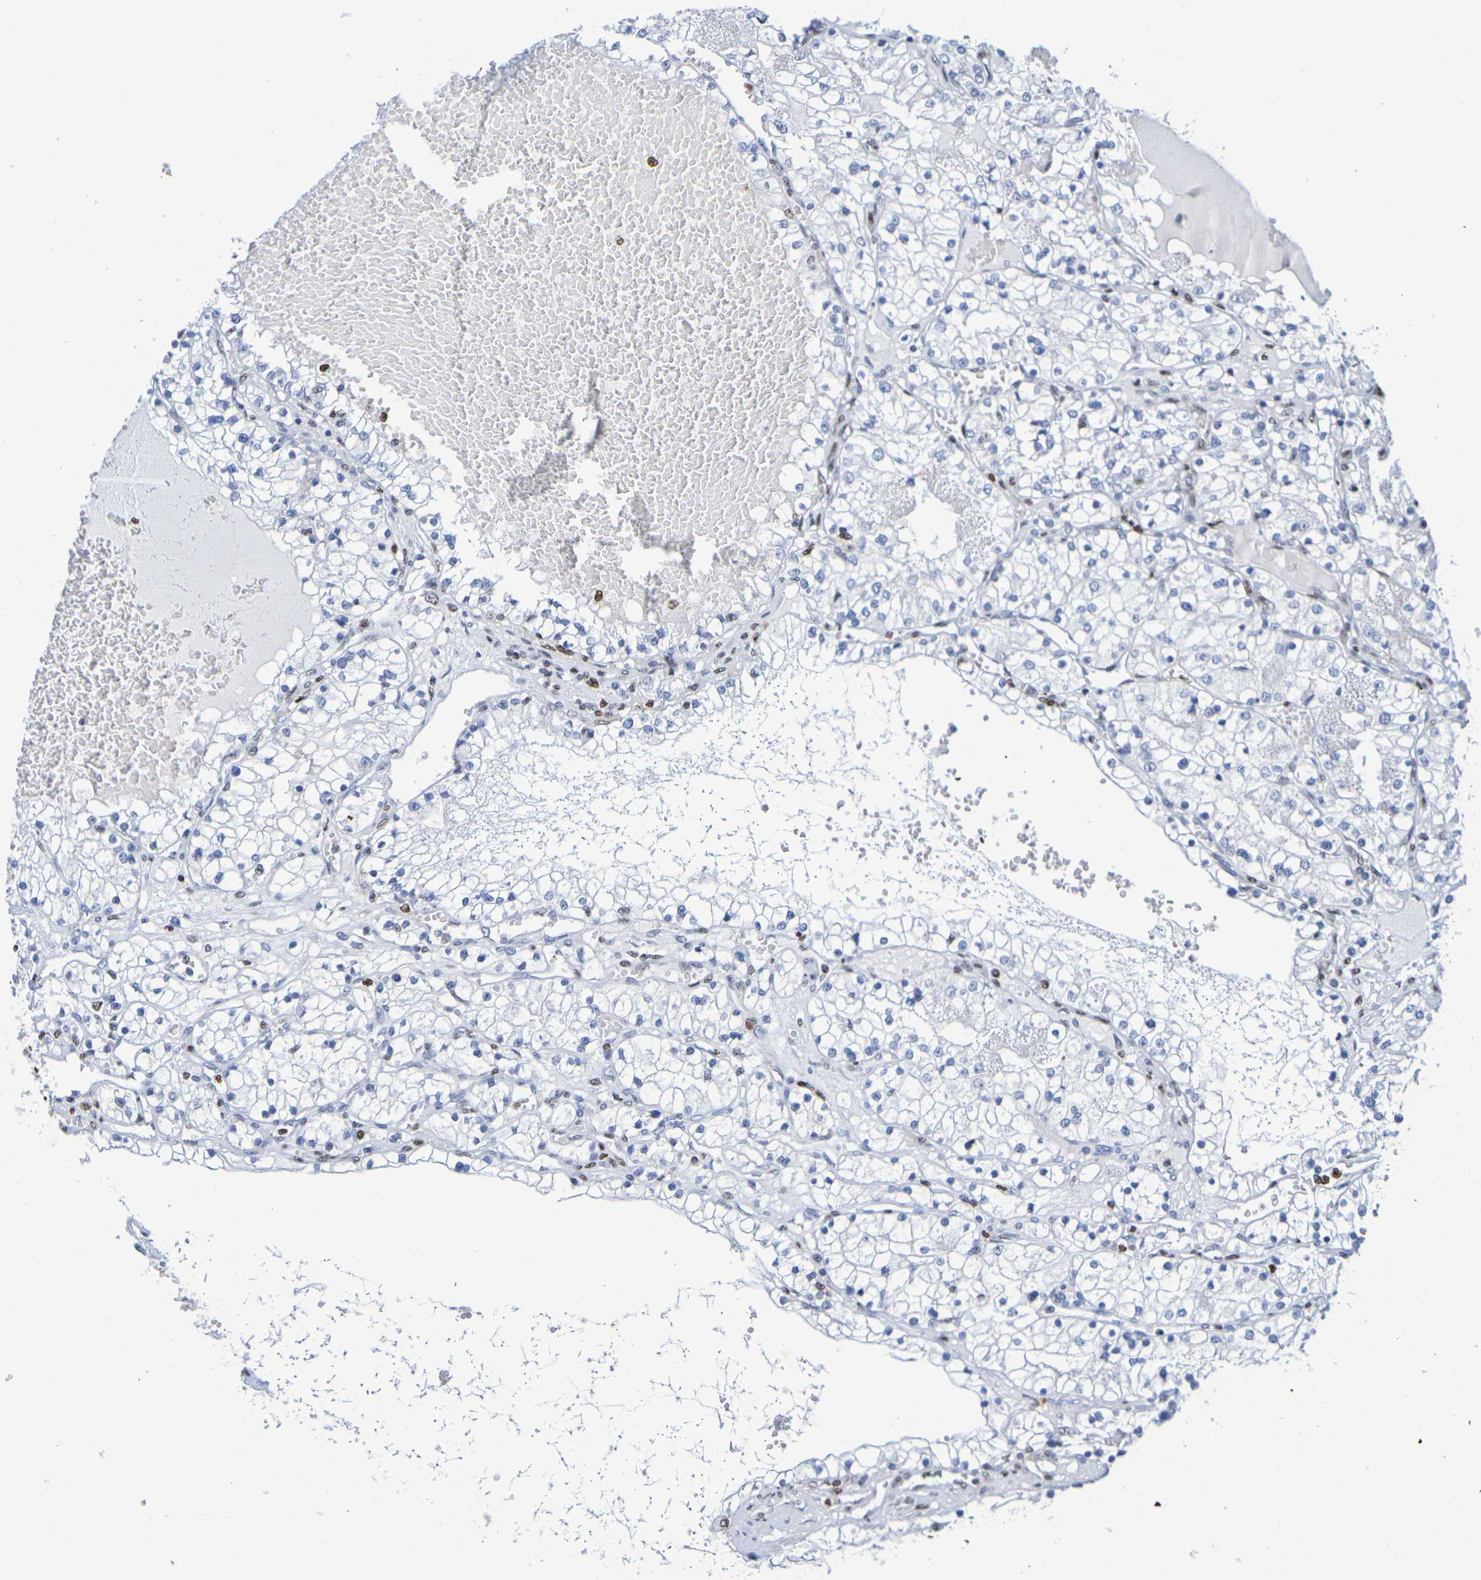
{"staining": {"intensity": "negative", "quantity": "none", "location": "none"}, "tissue": "renal cancer", "cell_type": "Tumor cells", "image_type": "cancer", "snomed": [{"axis": "morphology", "description": "Adenocarcinoma, NOS"}, {"axis": "topography", "description": "Kidney"}], "caption": "There is no significant staining in tumor cells of renal adenocarcinoma.", "gene": "H1-5", "patient": {"sex": "male", "age": 68}}